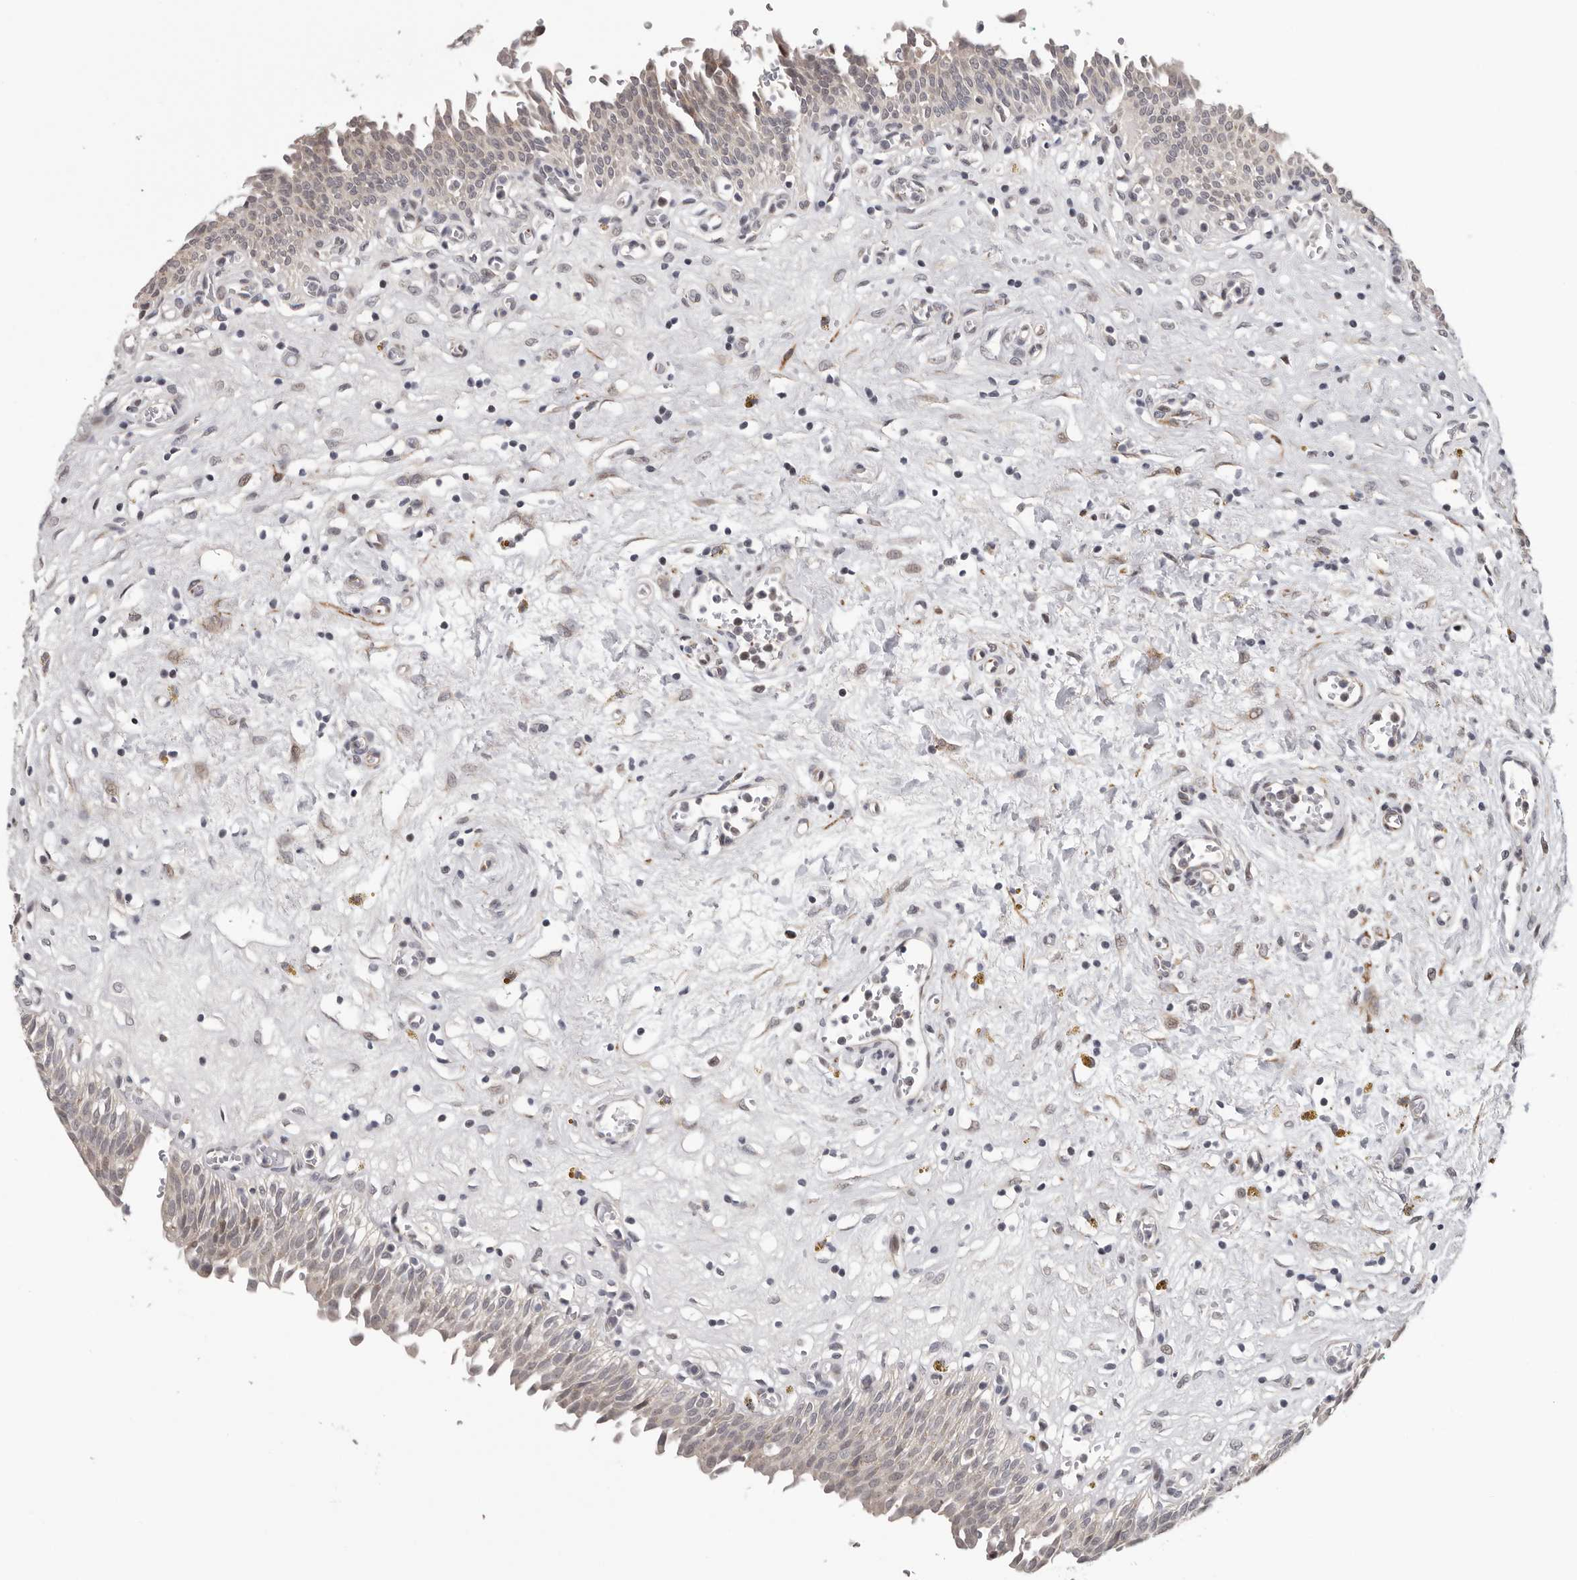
{"staining": {"intensity": "weak", "quantity": "<25%", "location": "cytoplasmic/membranous"}, "tissue": "urinary bladder", "cell_type": "Urothelial cells", "image_type": "normal", "snomed": [{"axis": "morphology", "description": "Urothelial carcinoma, High grade"}, {"axis": "topography", "description": "Urinary bladder"}], "caption": "Human urinary bladder stained for a protein using immunohistochemistry (IHC) exhibits no staining in urothelial cells.", "gene": "RALGPS2", "patient": {"sex": "male", "age": 46}}